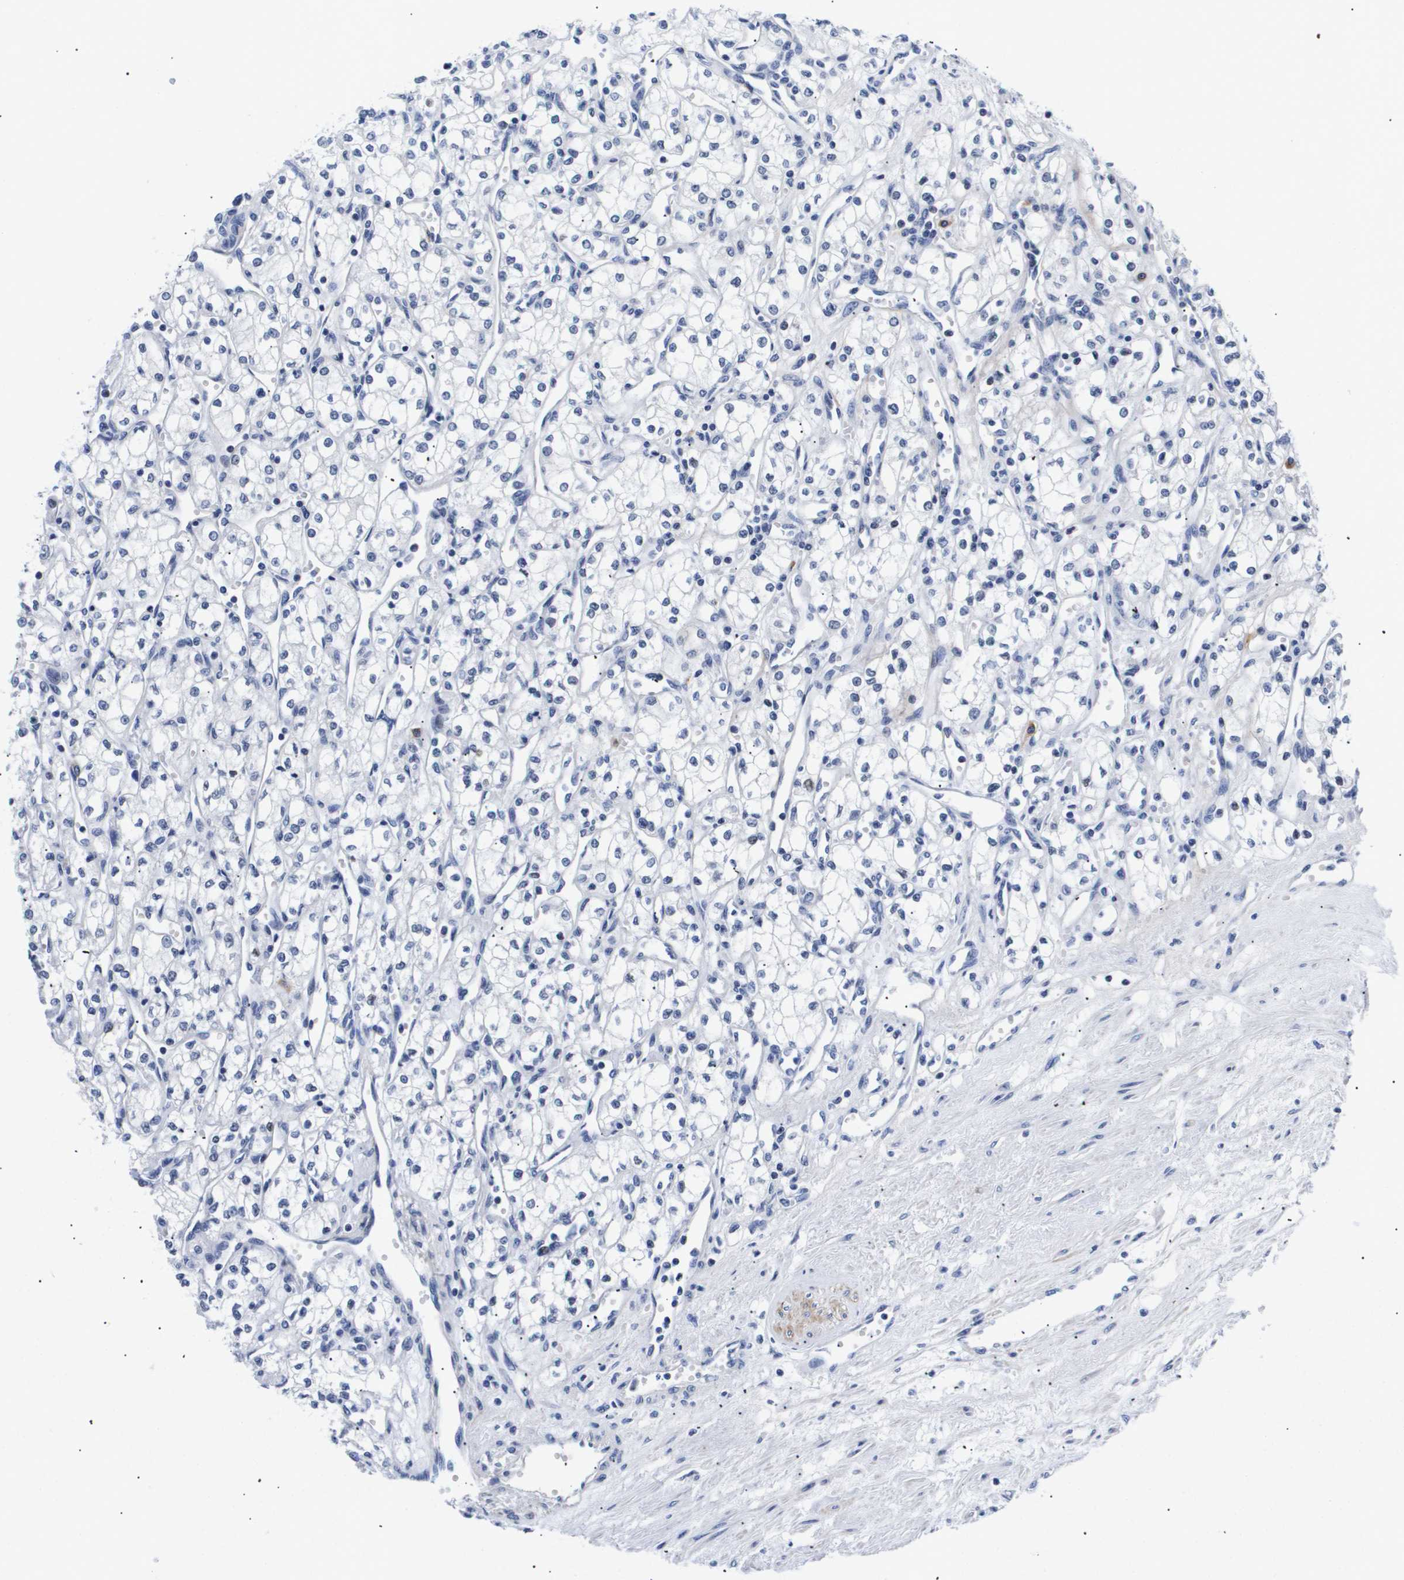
{"staining": {"intensity": "negative", "quantity": "none", "location": "none"}, "tissue": "renal cancer", "cell_type": "Tumor cells", "image_type": "cancer", "snomed": [{"axis": "morphology", "description": "Adenocarcinoma, NOS"}, {"axis": "topography", "description": "Kidney"}], "caption": "This is a image of IHC staining of renal cancer (adenocarcinoma), which shows no positivity in tumor cells.", "gene": "SHD", "patient": {"sex": "male", "age": 59}}